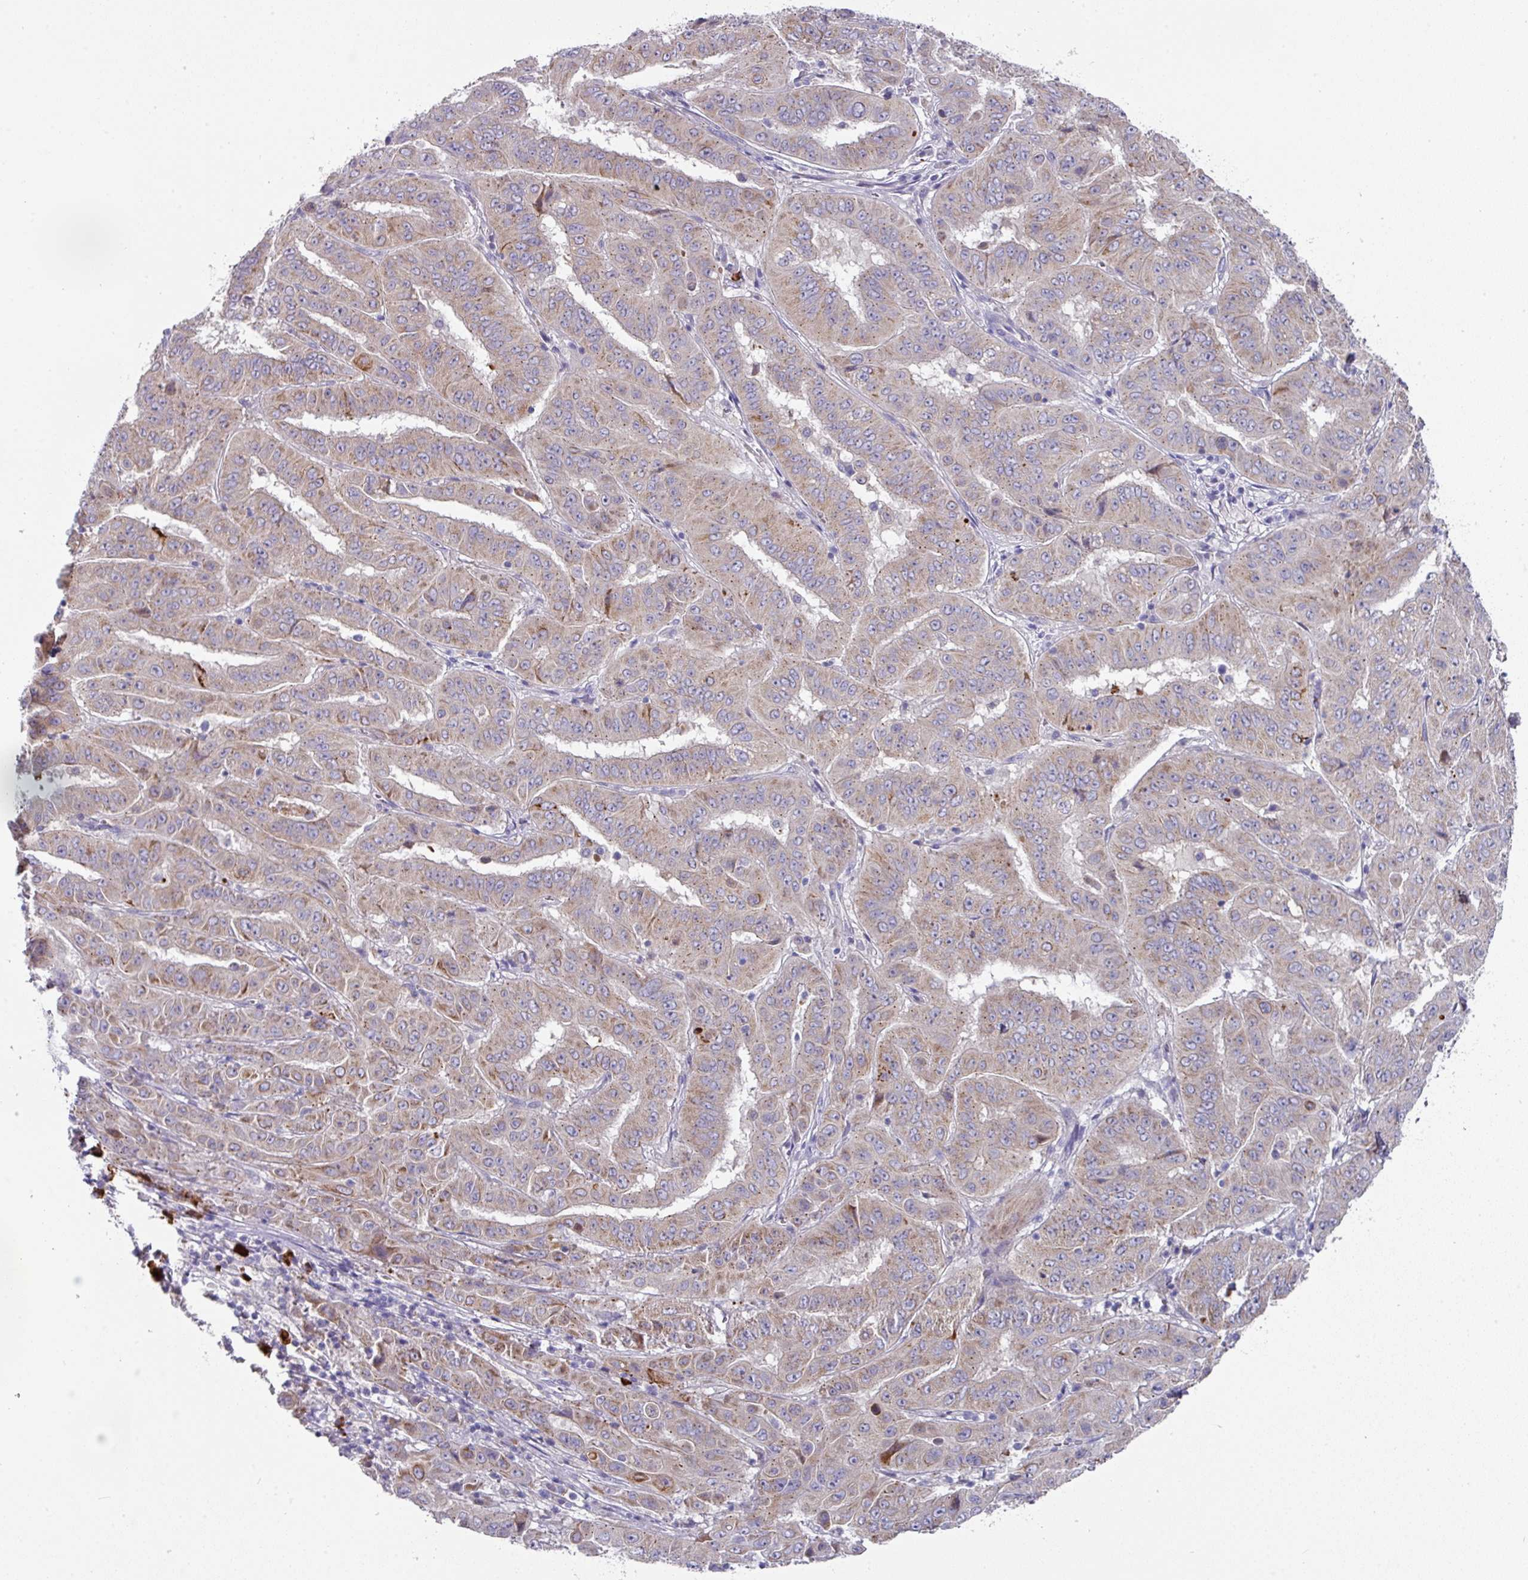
{"staining": {"intensity": "moderate", "quantity": "25%-75%", "location": "cytoplasmic/membranous"}, "tissue": "pancreatic cancer", "cell_type": "Tumor cells", "image_type": "cancer", "snomed": [{"axis": "morphology", "description": "Adenocarcinoma, NOS"}, {"axis": "topography", "description": "Pancreas"}], "caption": "The histopathology image exhibits a brown stain indicating the presence of a protein in the cytoplasmic/membranous of tumor cells in pancreatic adenocarcinoma. The staining was performed using DAB (3,3'-diaminobenzidine), with brown indicating positive protein expression. Nuclei are stained blue with hematoxylin.", "gene": "IL4R", "patient": {"sex": "male", "age": 63}}